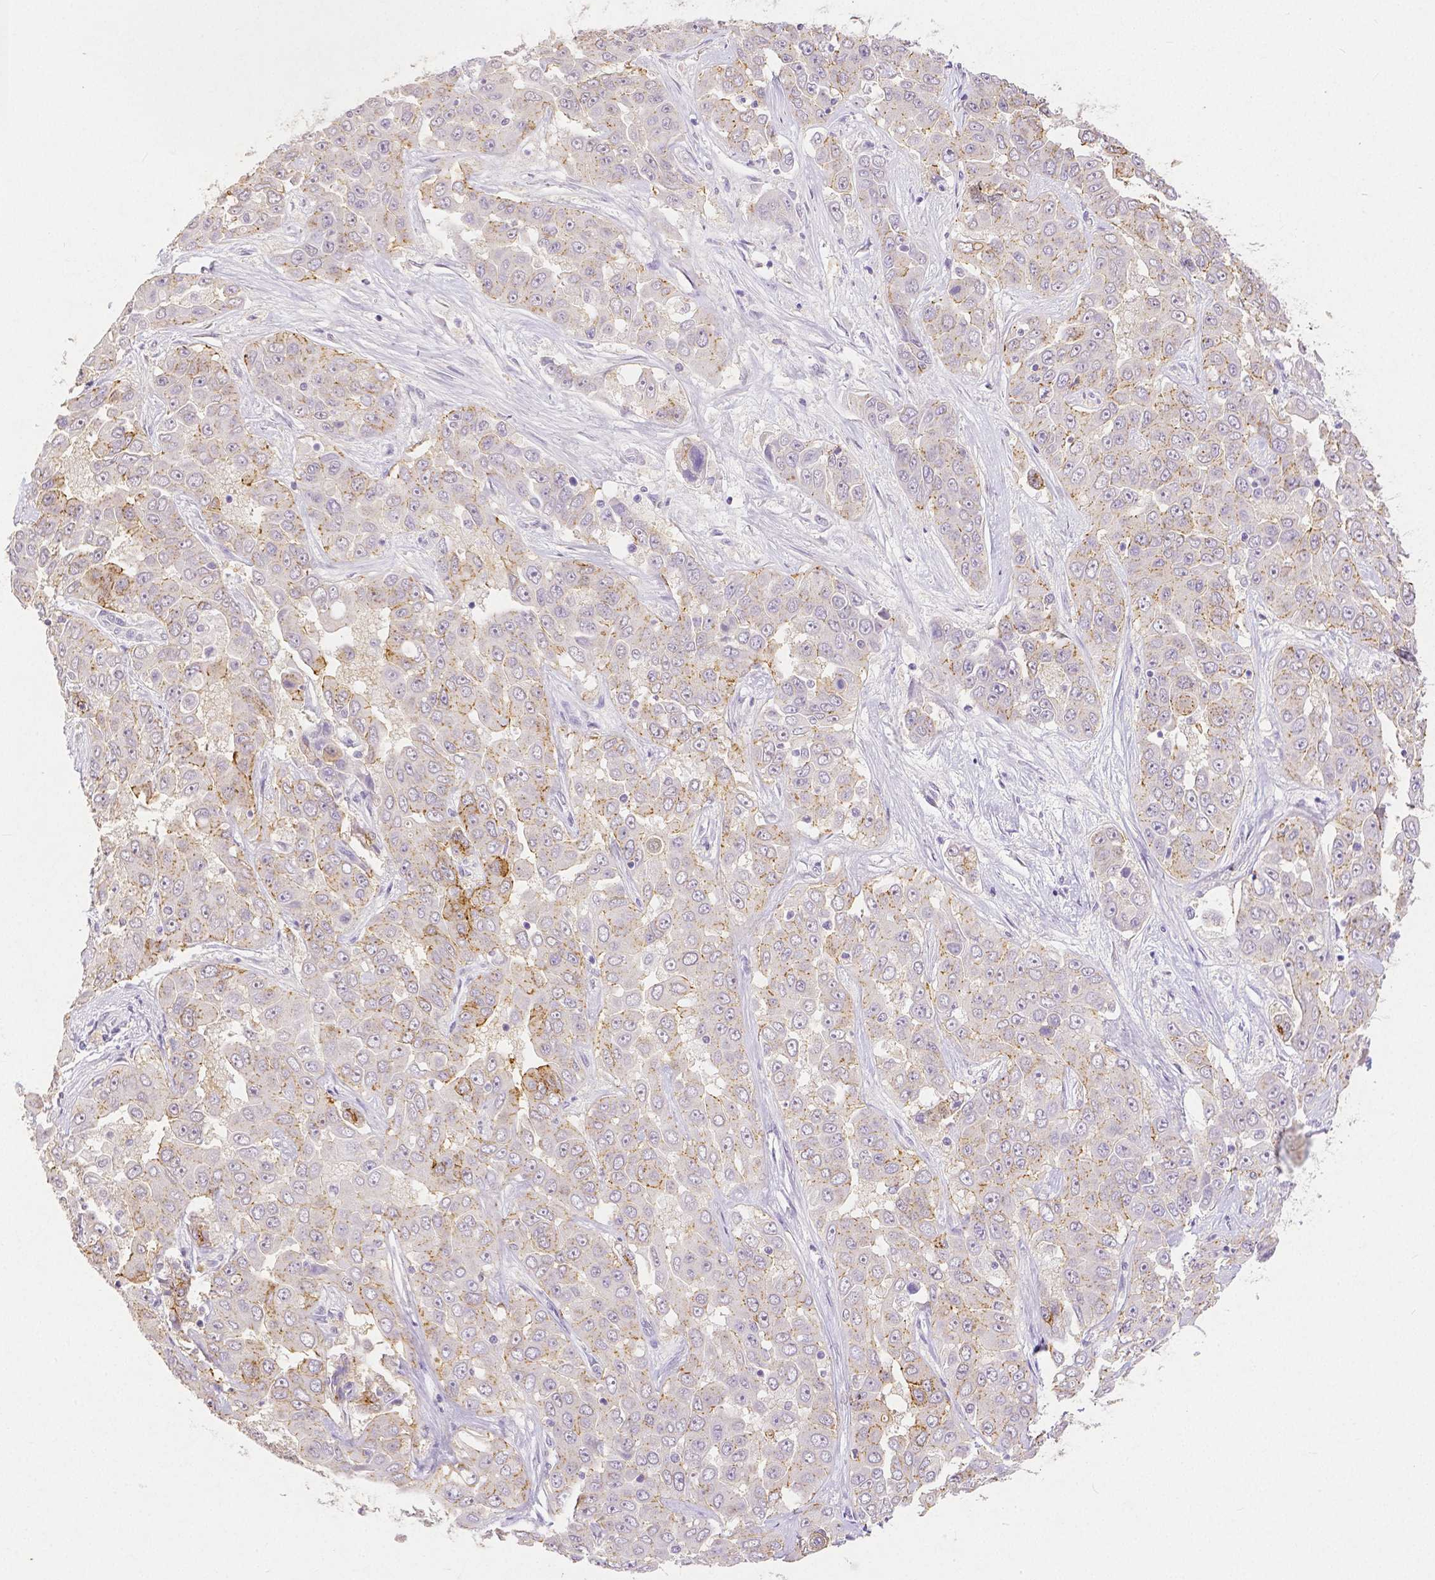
{"staining": {"intensity": "moderate", "quantity": "<25%", "location": "cytoplasmic/membranous"}, "tissue": "liver cancer", "cell_type": "Tumor cells", "image_type": "cancer", "snomed": [{"axis": "morphology", "description": "Cholangiocarcinoma"}, {"axis": "topography", "description": "Liver"}], "caption": "The immunohistochemical stain labels moderate cytoplasmic/membranous expression in tumor cells of liver cancer (cholangiocarcinoma) tissue.", "gene": "OCLN", "patient": {"sex": "female", "age": 52}}